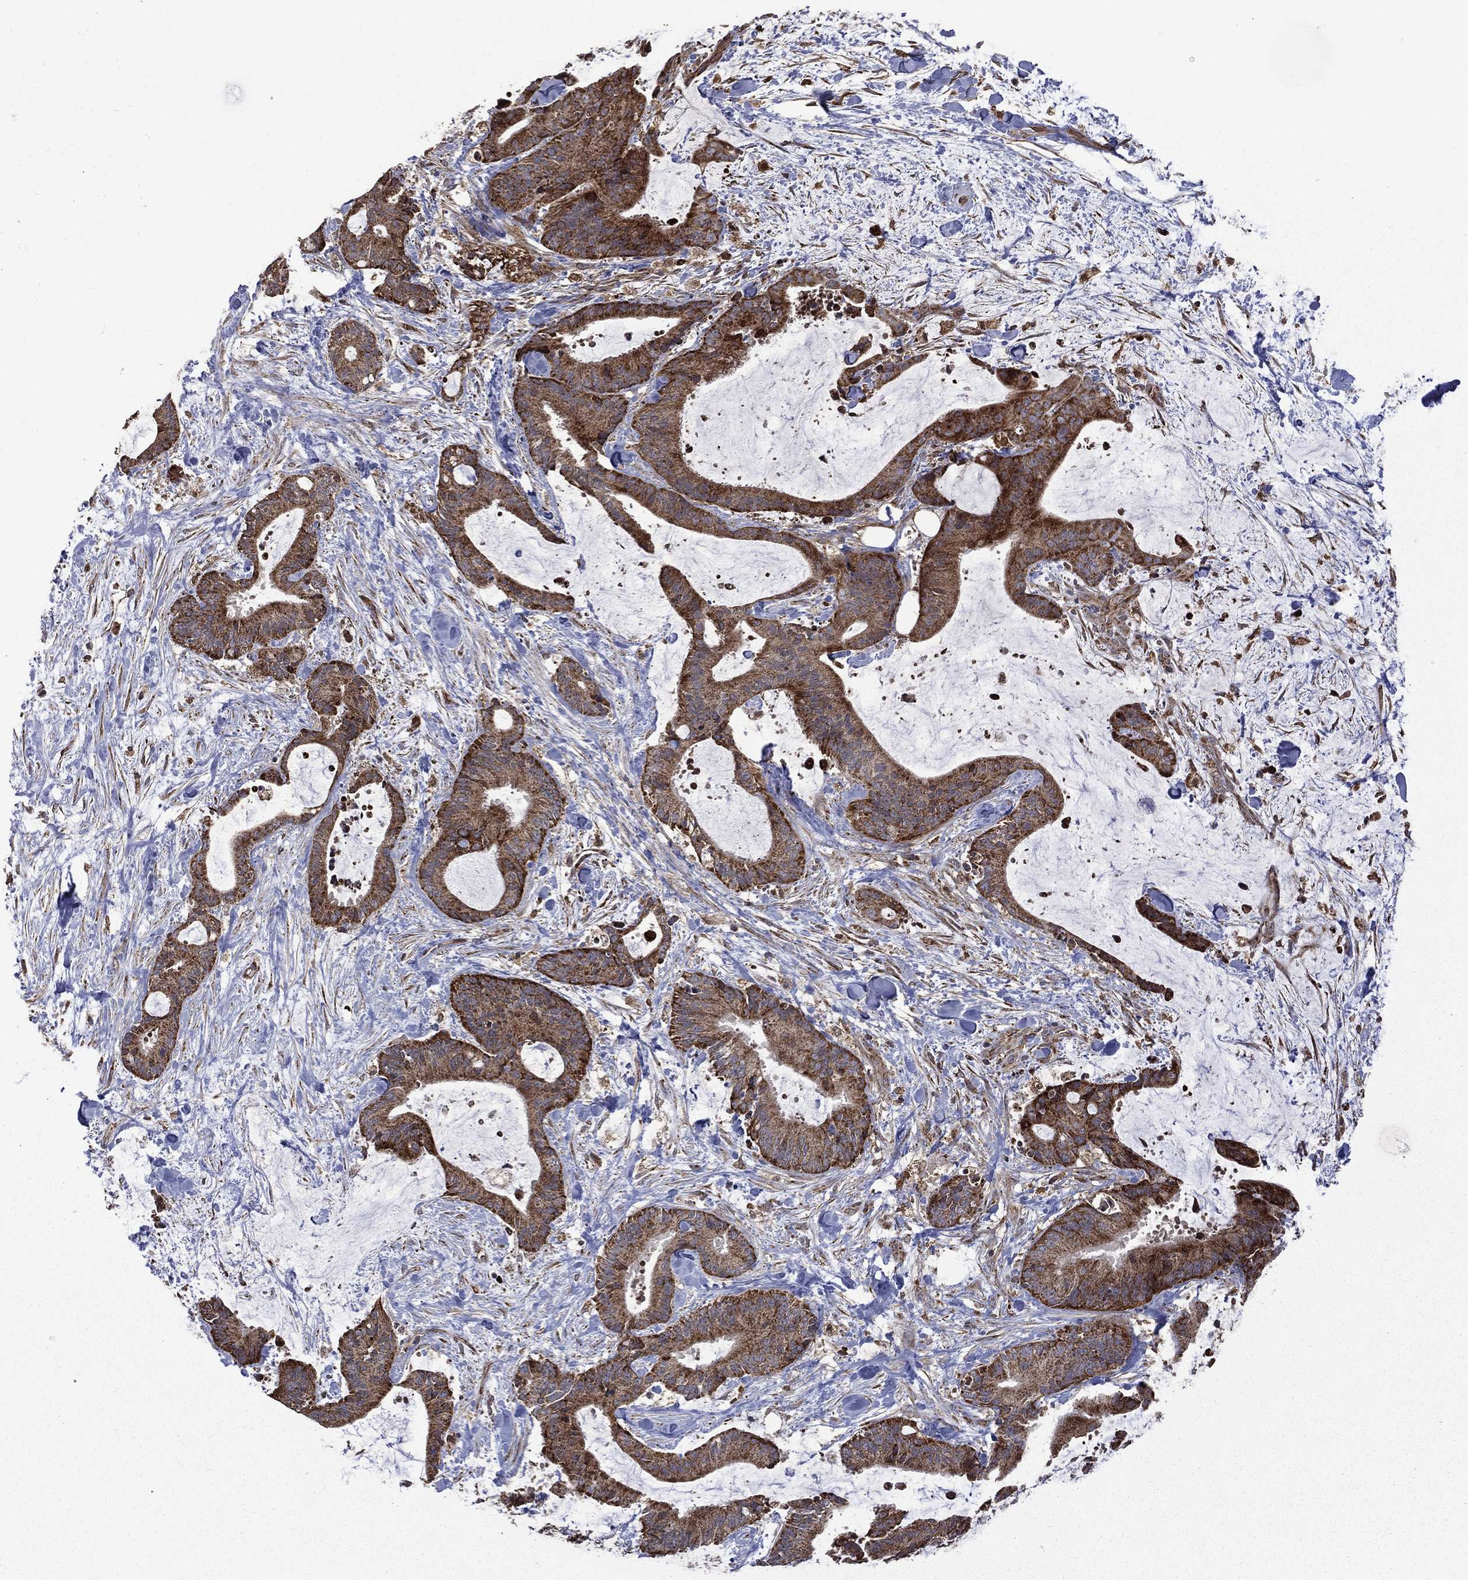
{"staining": {"intensity": "strong", "quantity": ">75%", "location": "cytoplasmic/membranous"}, "tissue": "liver cancer", "cell_type": "Tumor cells", "image_type": "cancer", "snomed": [{"axis": "morphology", "description": "Cholangiocarcinoma"}, {"axis": "topography", "description": "Liver"}], "caption": "About >75% of tumor cells in human liver cholangiocarcinoma demonstrate strong cytoplasmic/membranous protein staining as visualized by brown immunohistochemical staining.", "gene": "GIMAP6", "patient": {"sex": "female", "age": 73}}